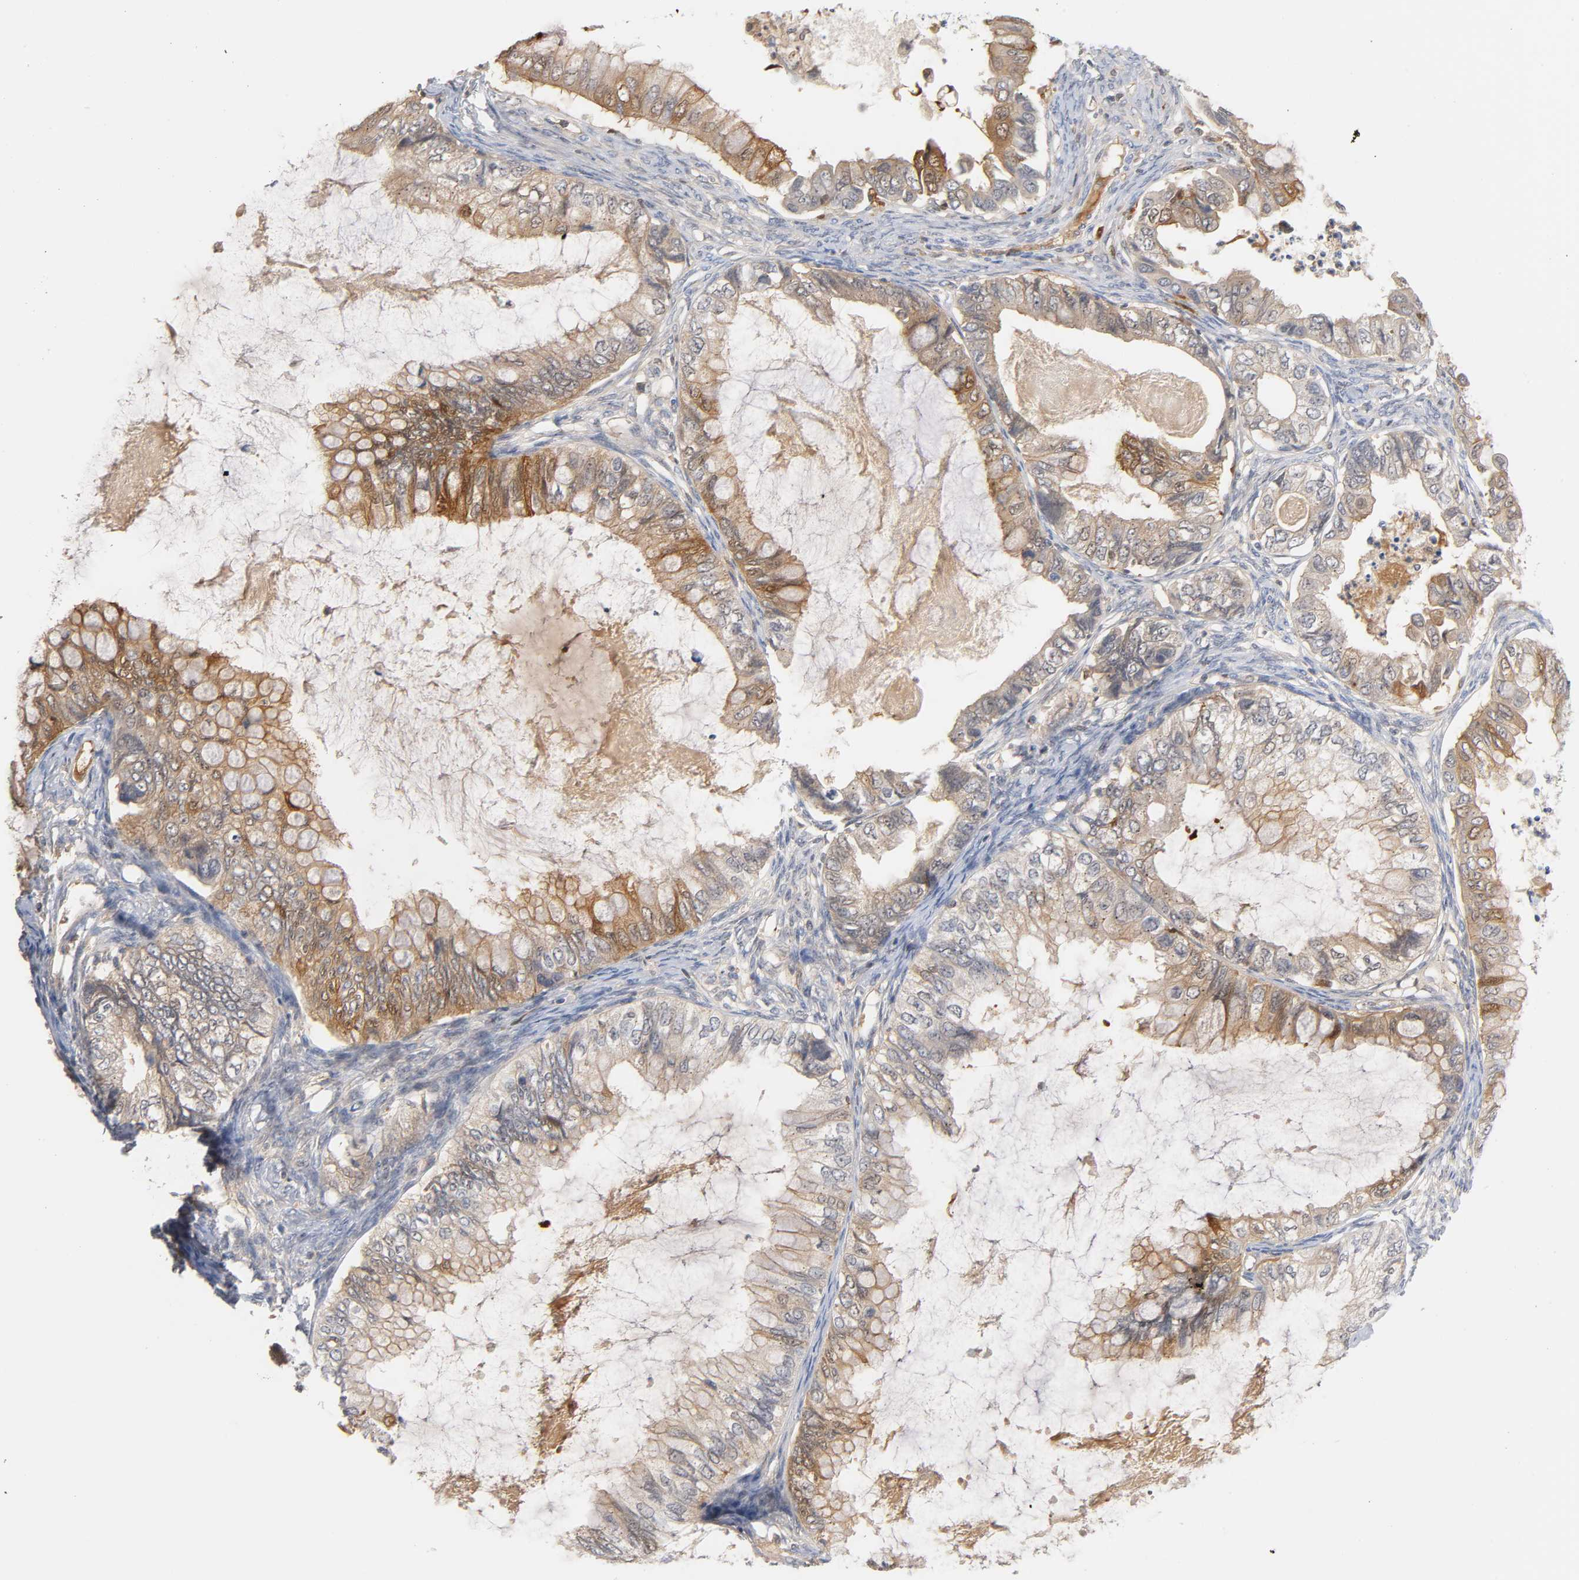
{"staining": {"intensity": "moderate", "quantity": "25%-75%", "location": "cytoplasmic/membranous"}, "tissue": "ovarian cancer", "cell_type": "Tumor cells", "image_type": "cancer", "snomed": [{"axis": "morphology", "description": "Cystadenocarcinoma, mucinous, NOS"}, {"axis": "topography", "description": "Ovary"}], "caption": "Ovarian cancer (mucinous cystadenocarcinoma) stained for a protein (brown) displays moderate cytoplasmic/membranous positive positivity in about 25%-75% of tumor cells.", "gene": "IL18", "patient": {"sex": "female", "age": 80}}